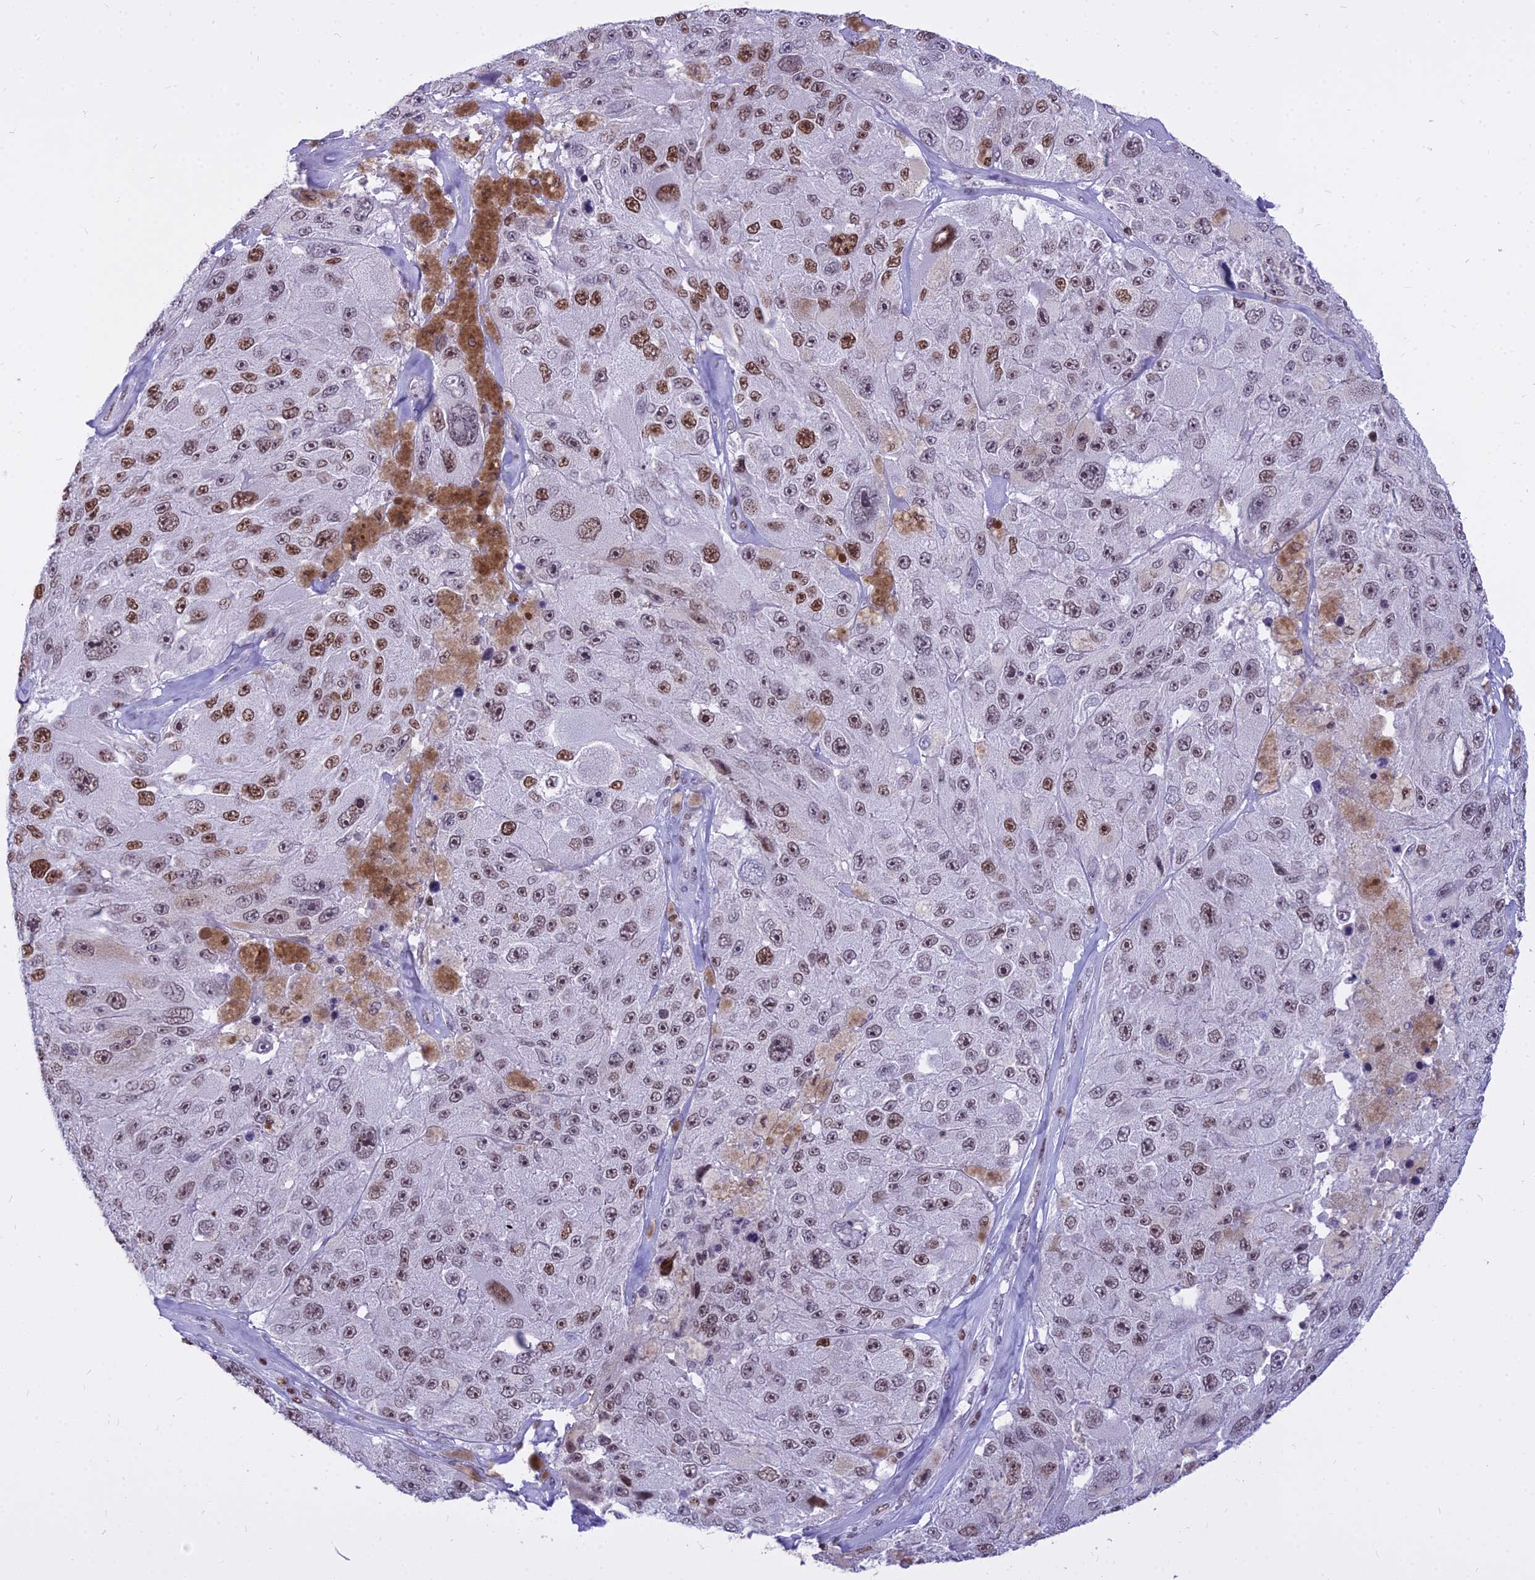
{"staining": {"intensity": "weak", "quantity": ">75%", "location": "nuclear"}, "tissue": "melanoma", "cell_type": "Tumor cells", "image_type": "cancer", "snomed": [{"axis": "morphology", "description": "Malignant melanoma, Metastatic site"}, {"axis": "topography", "description": "Lymph node"}], "caption": "Melanoma stained with a protein marker demonstrates weak staining in tumor cells.", "gene": "PARP1", "patient": {"sex": "male", "age": 62}}